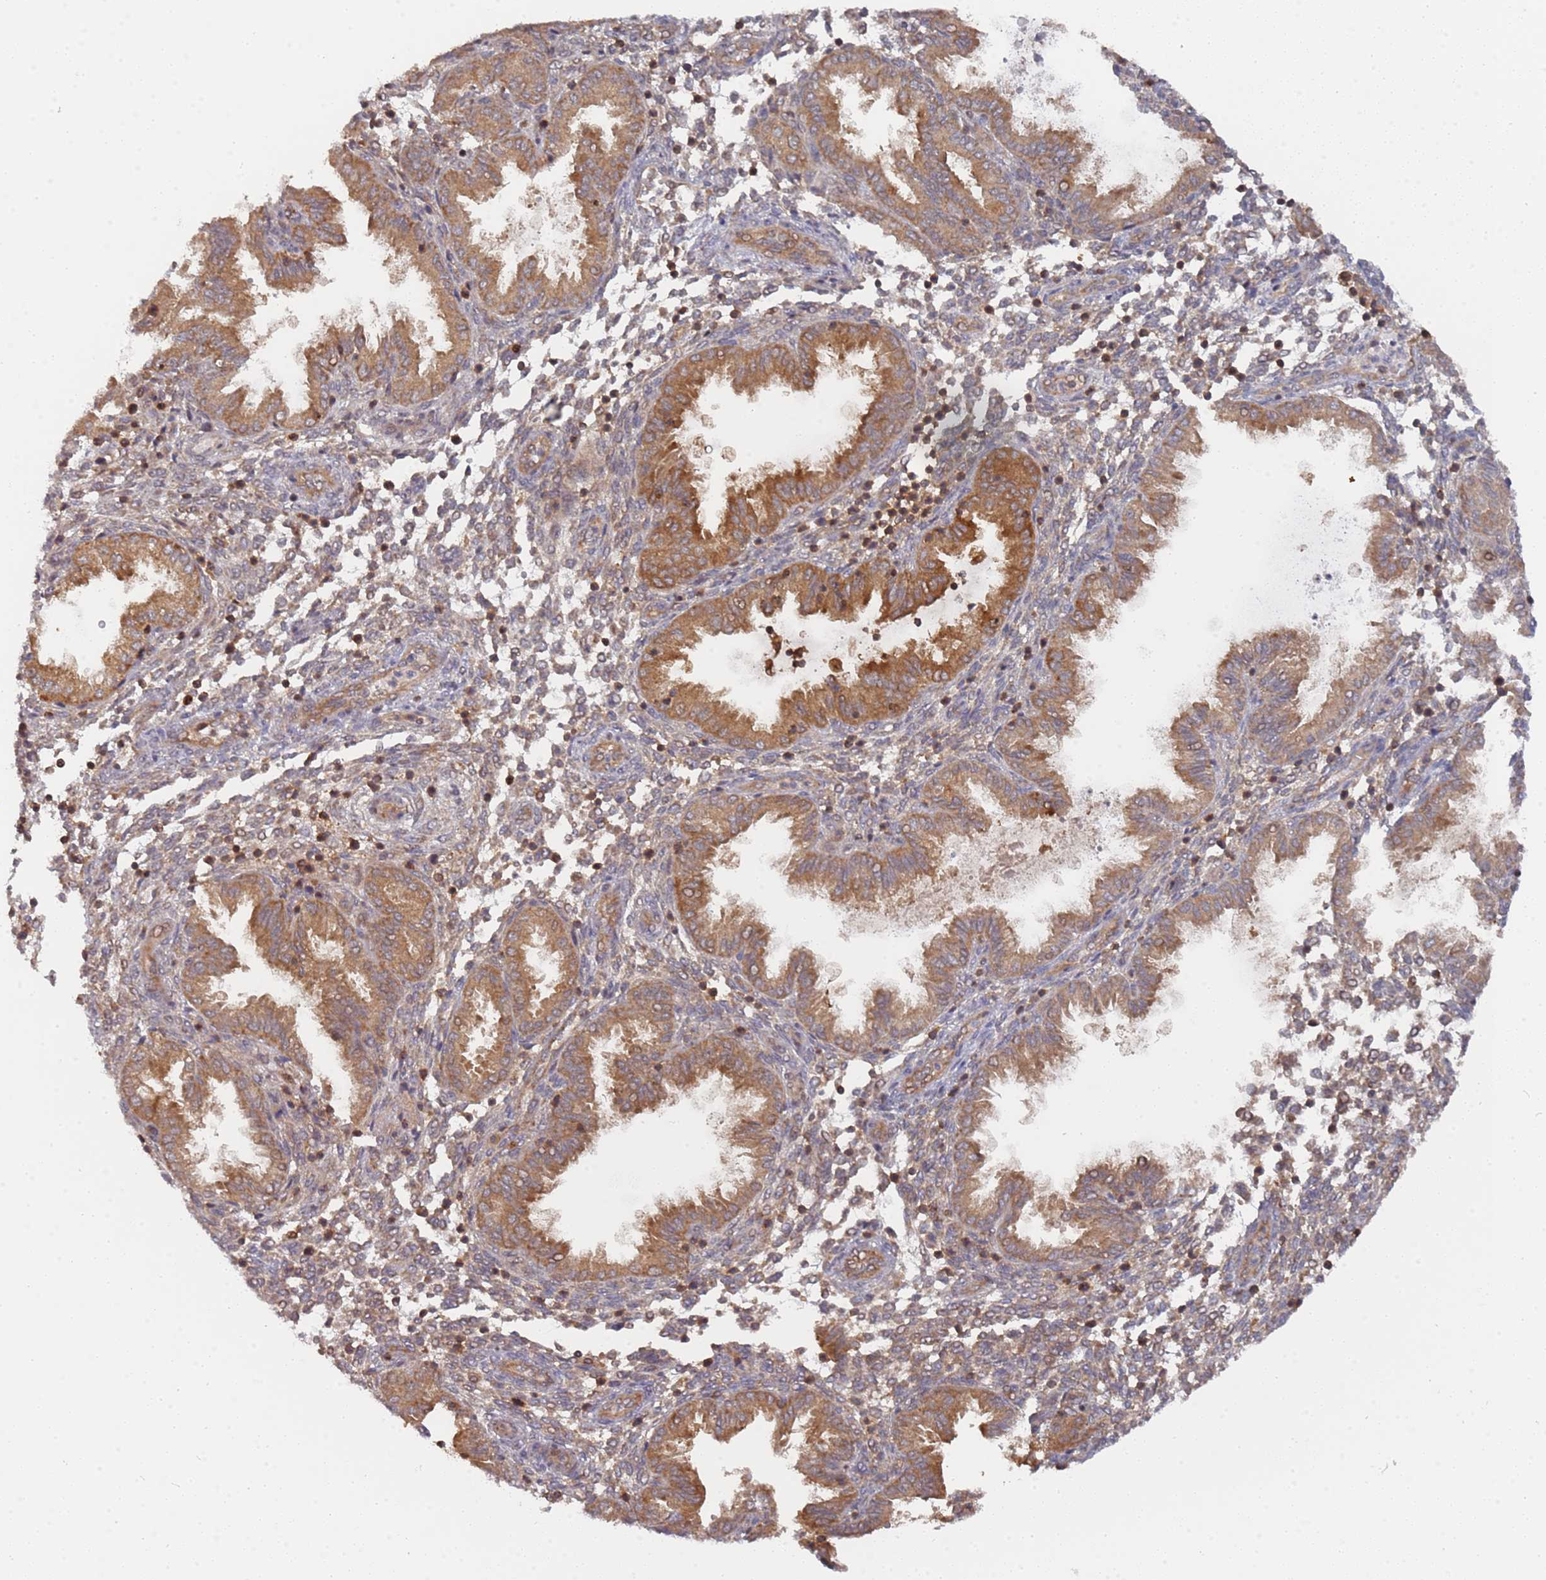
{"staining": {"intensity": "weak", "quantity": "<25%", "location": "cytoplasmic/membranous"}, "tissue": "endometrium", "cell_type": "Cells in endometrial stroma", "image_type": "normal", "snomed": [{"axis": "morphology", "description": "Normal tissue, NOS"}, {"axis": "topography", "description": "Endometrium"}], "caption": "Immunohistochemistry micrograph of benign endometrium: endometrium stained with DAB displays no significant protein positivity in cells in endometrial stroma.", "gene": "DDX60", "patient": {"sex": "female", "age": 33}}